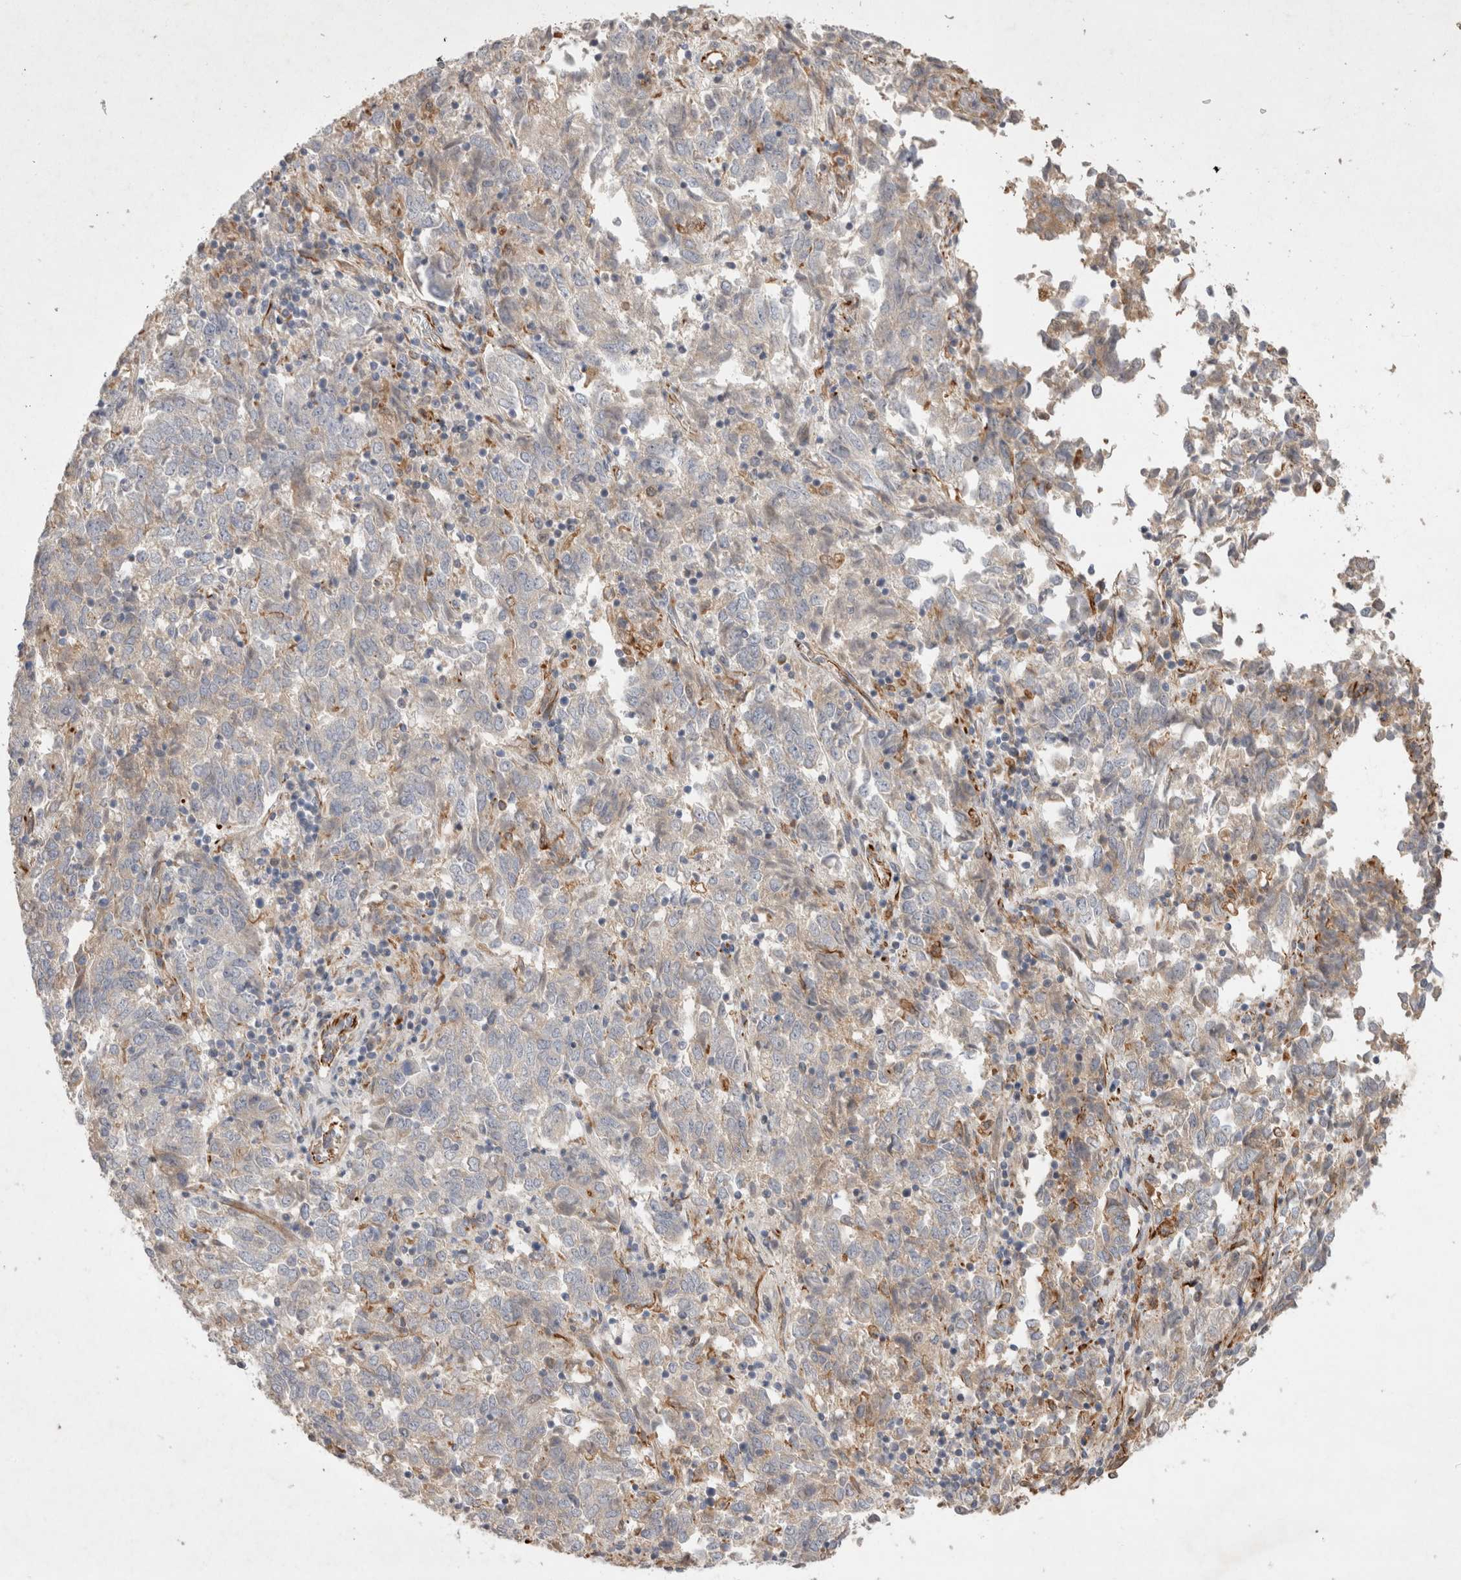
{"staining": {"intensity": "negative", "quantity": "none", "location": "none"}, "tissue": "endometrial cancer", "cell_type": "Tumor cells", "image_type": "cancer", "snomed": [{"axis": "morphology", "description": "Adenocarcinoma, NOS"}, {"axis": "topography", "description": "Endometrium"}], "caption": "Immunohistochemistry (IHC) photomicrograph of neoplastic tissue: endometrial adenocarcinoma stained with DAB (3,3'-diaminobenzidine) exhibits no significant protein positivity in tumor cells.", "gene": "NMU", "patient": {"sex": "female", "age": 80}}